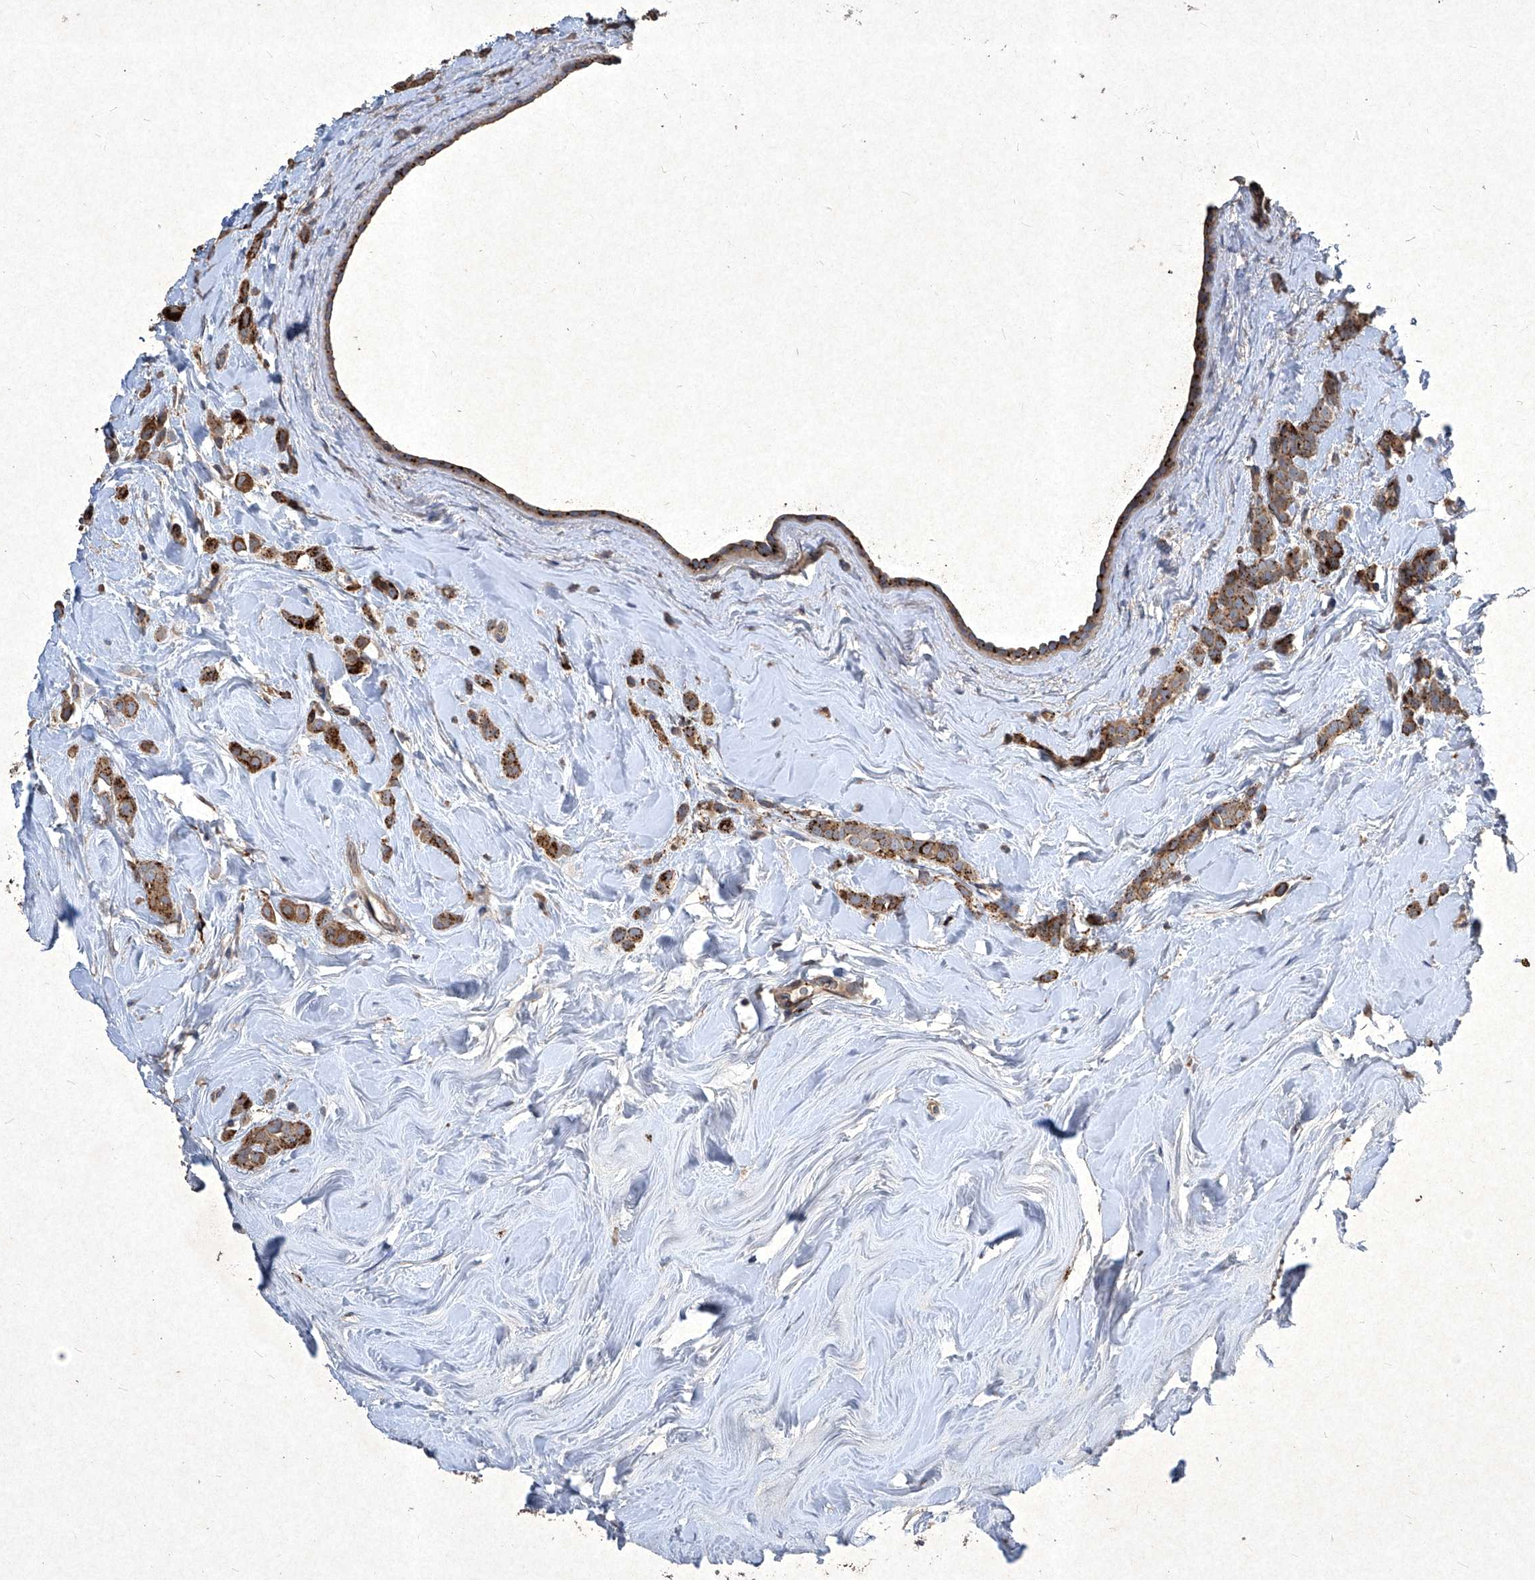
{"staining": {"intensity": "strong", "quantity": ">75%", "location": "cytoplasmic/membranous"}, "tissue": "breast cancer", "cell_type": "Tumor cells", "image_type": "cancer", "snomed": [{"axis": "morphology", "description": "Lobular carcinoma"}, {"axis": "topography", "description": "Breast"}], "caption": "Lobular carcinoma (breast) stained with immunohistochemistry demonstrates strong cytoplasmic/membranous staining in about >75% of tumor cells. The protein is stained brown, and the nuclei are stained in blue (DAB IHC with brightfield microscopy, high magnification).", "gene": "MED16", "patient": {"sex": "female", "age": 47}}